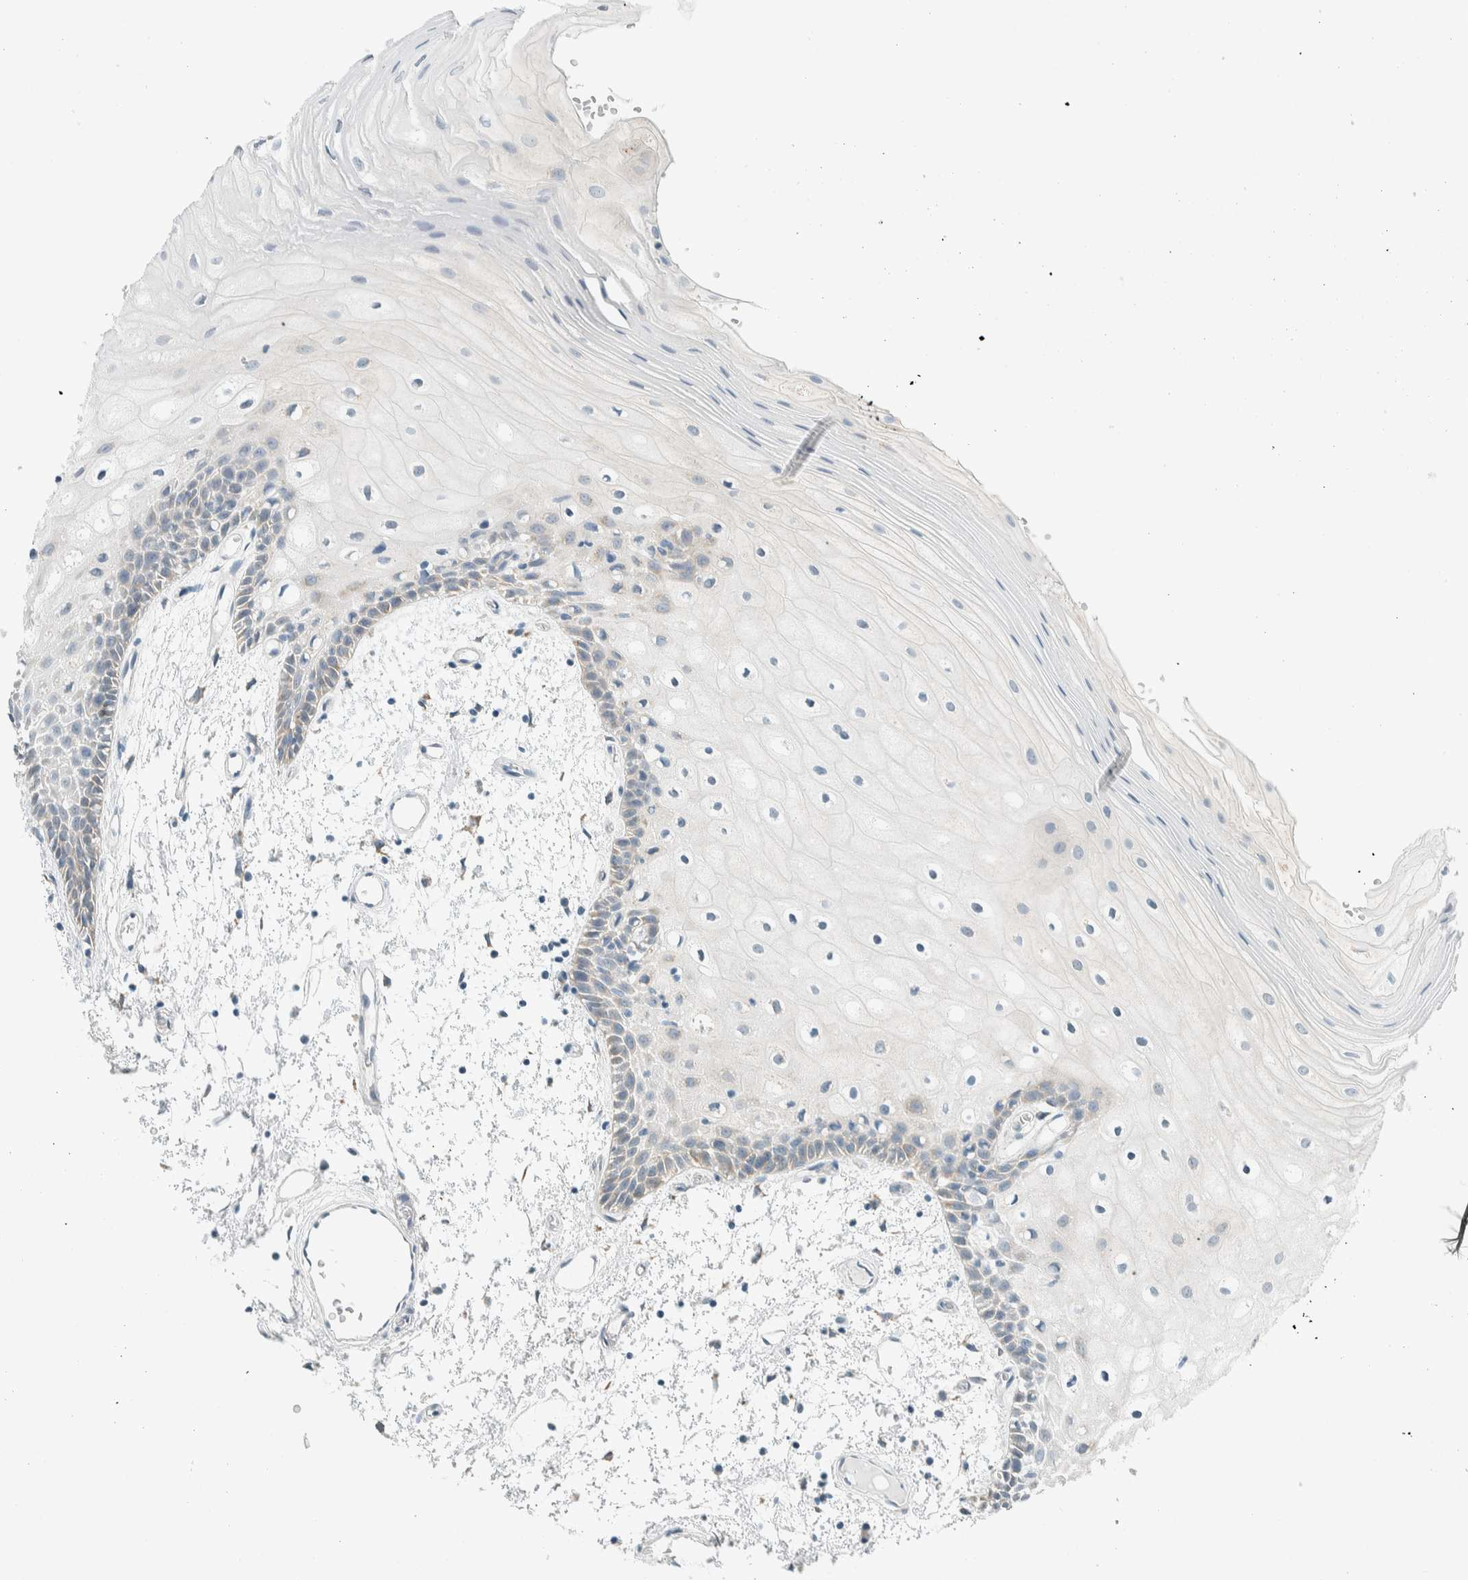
{"staining": {"intensity": "weak", "quantity": "<25%", "location": "cytoplasmic/membranous"}, "tissue": "oral mucosa", "cell_type": "Squamous epithelial cells", "image_type": "normal", "snomed": [{"axis": "morphology", "description": "Normal tissue, NOS"}, {"axis": "topography", "description": "Oral tissue"}], "caption": "The image exhibits no significant positivity in squamous epithelial cells of oral mucosa. (Stains: DAB (3,3'-diaminobenzidine) immunohistochemistry (IHC) with hematoxylin counter stain, Microscopy: brightfield microscopy at high magnification).", "gene": "ALDH7A1", "patient": {"sex": "male", "age": 52}}